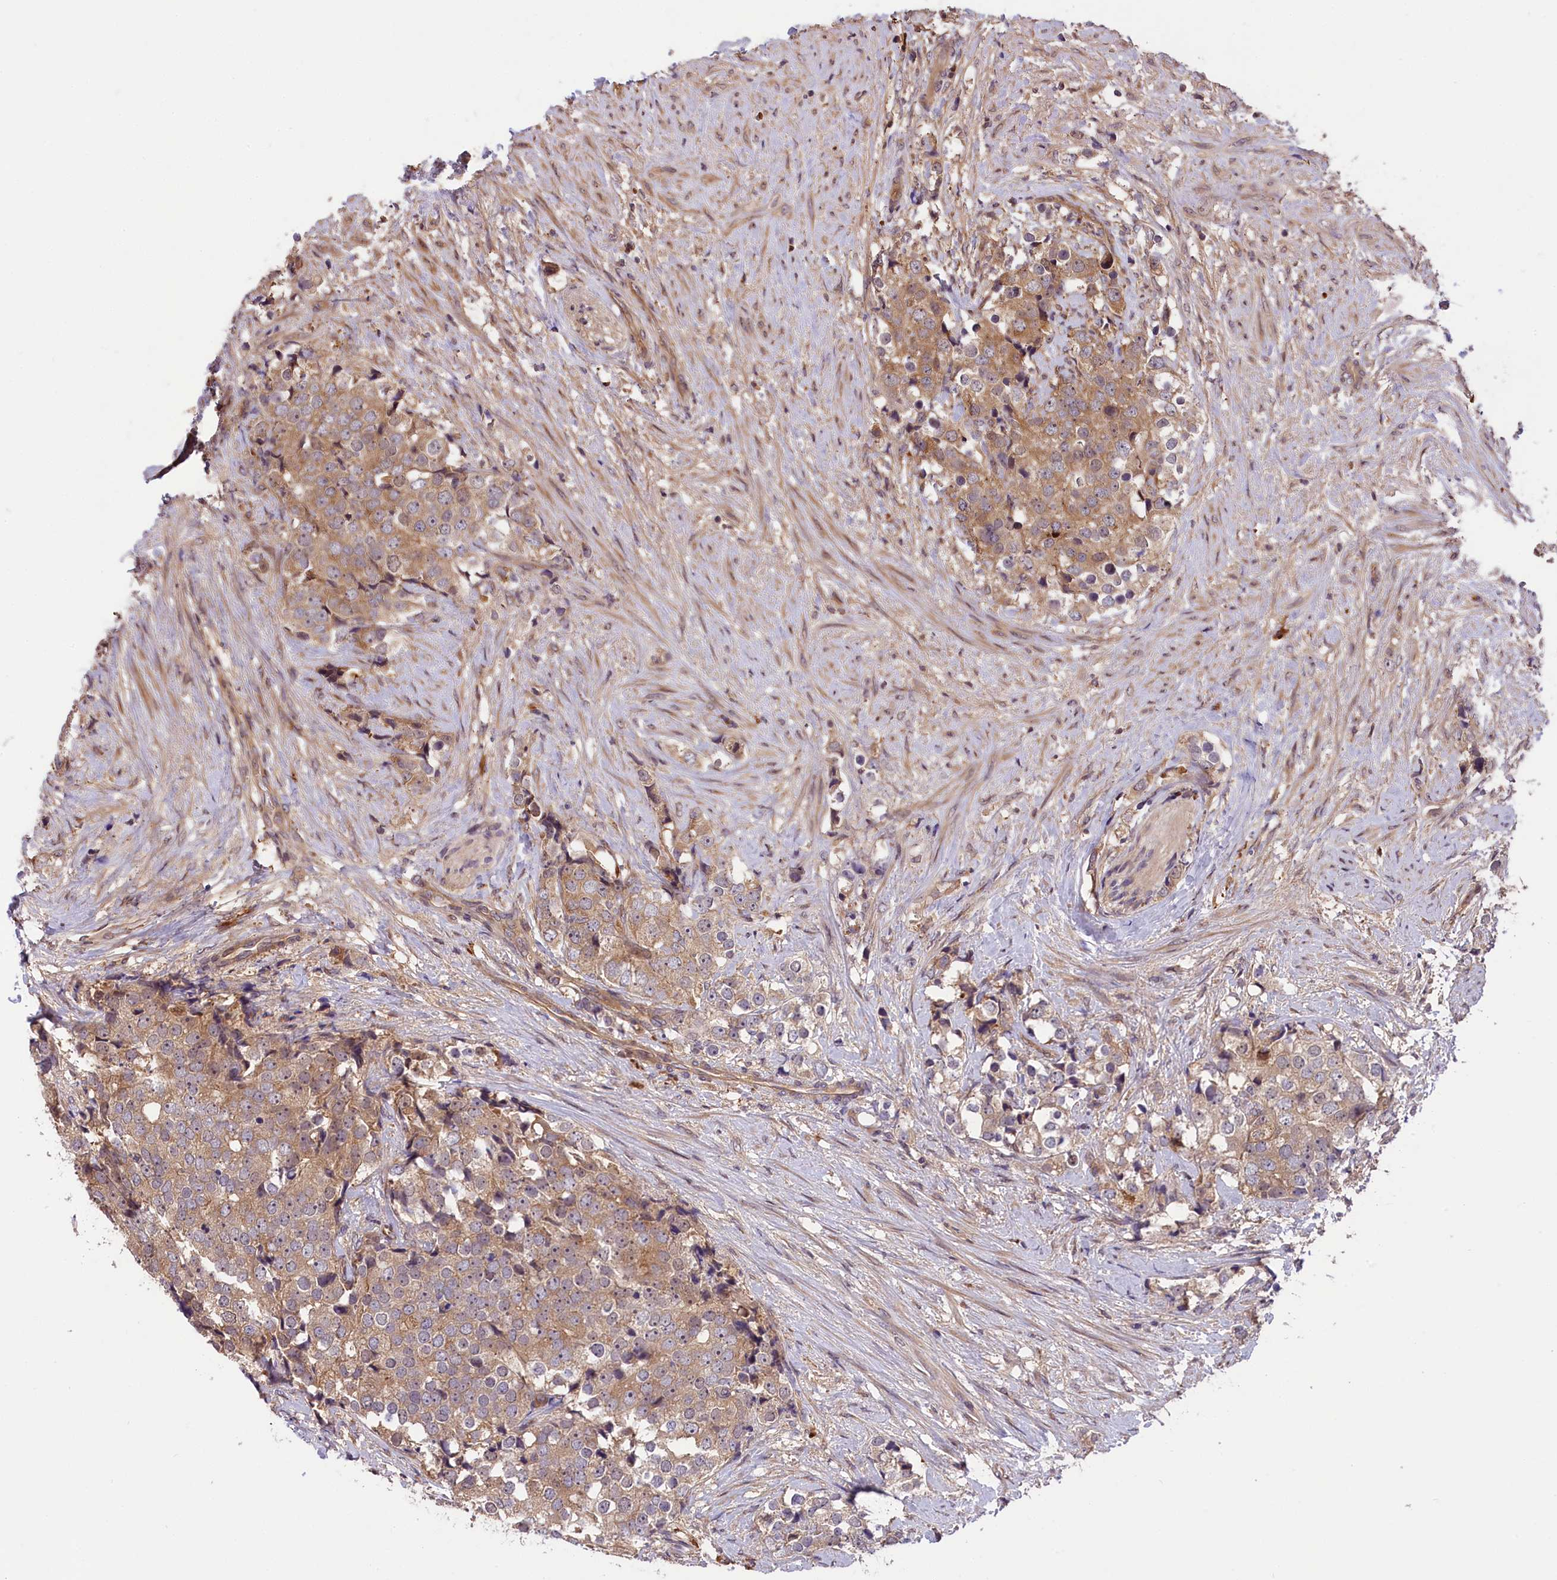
{"staining": {"intensity": "moderate", "quantity": ">75%", "location": "cytoplasmic/membranous"}, "tissue": "prostate cancer", "cell_type": "Tumor cells", "image_type": "cancer", "snomed": [{"axis": "morphology", "description": "Adenocarcinoma, High grade"}, {"axis": "topography", "description": "Prostate"}], "caption": "The histopathology image demonstrates immunohistochemical staining of prostate adenocarcinoma (high-grade). There is moderate cytoplasmic/membranous positivity is seen in approximately >75% of tumor cells.", "gene": "SETD6", "patient": {"sex": "male", "age": 49}}